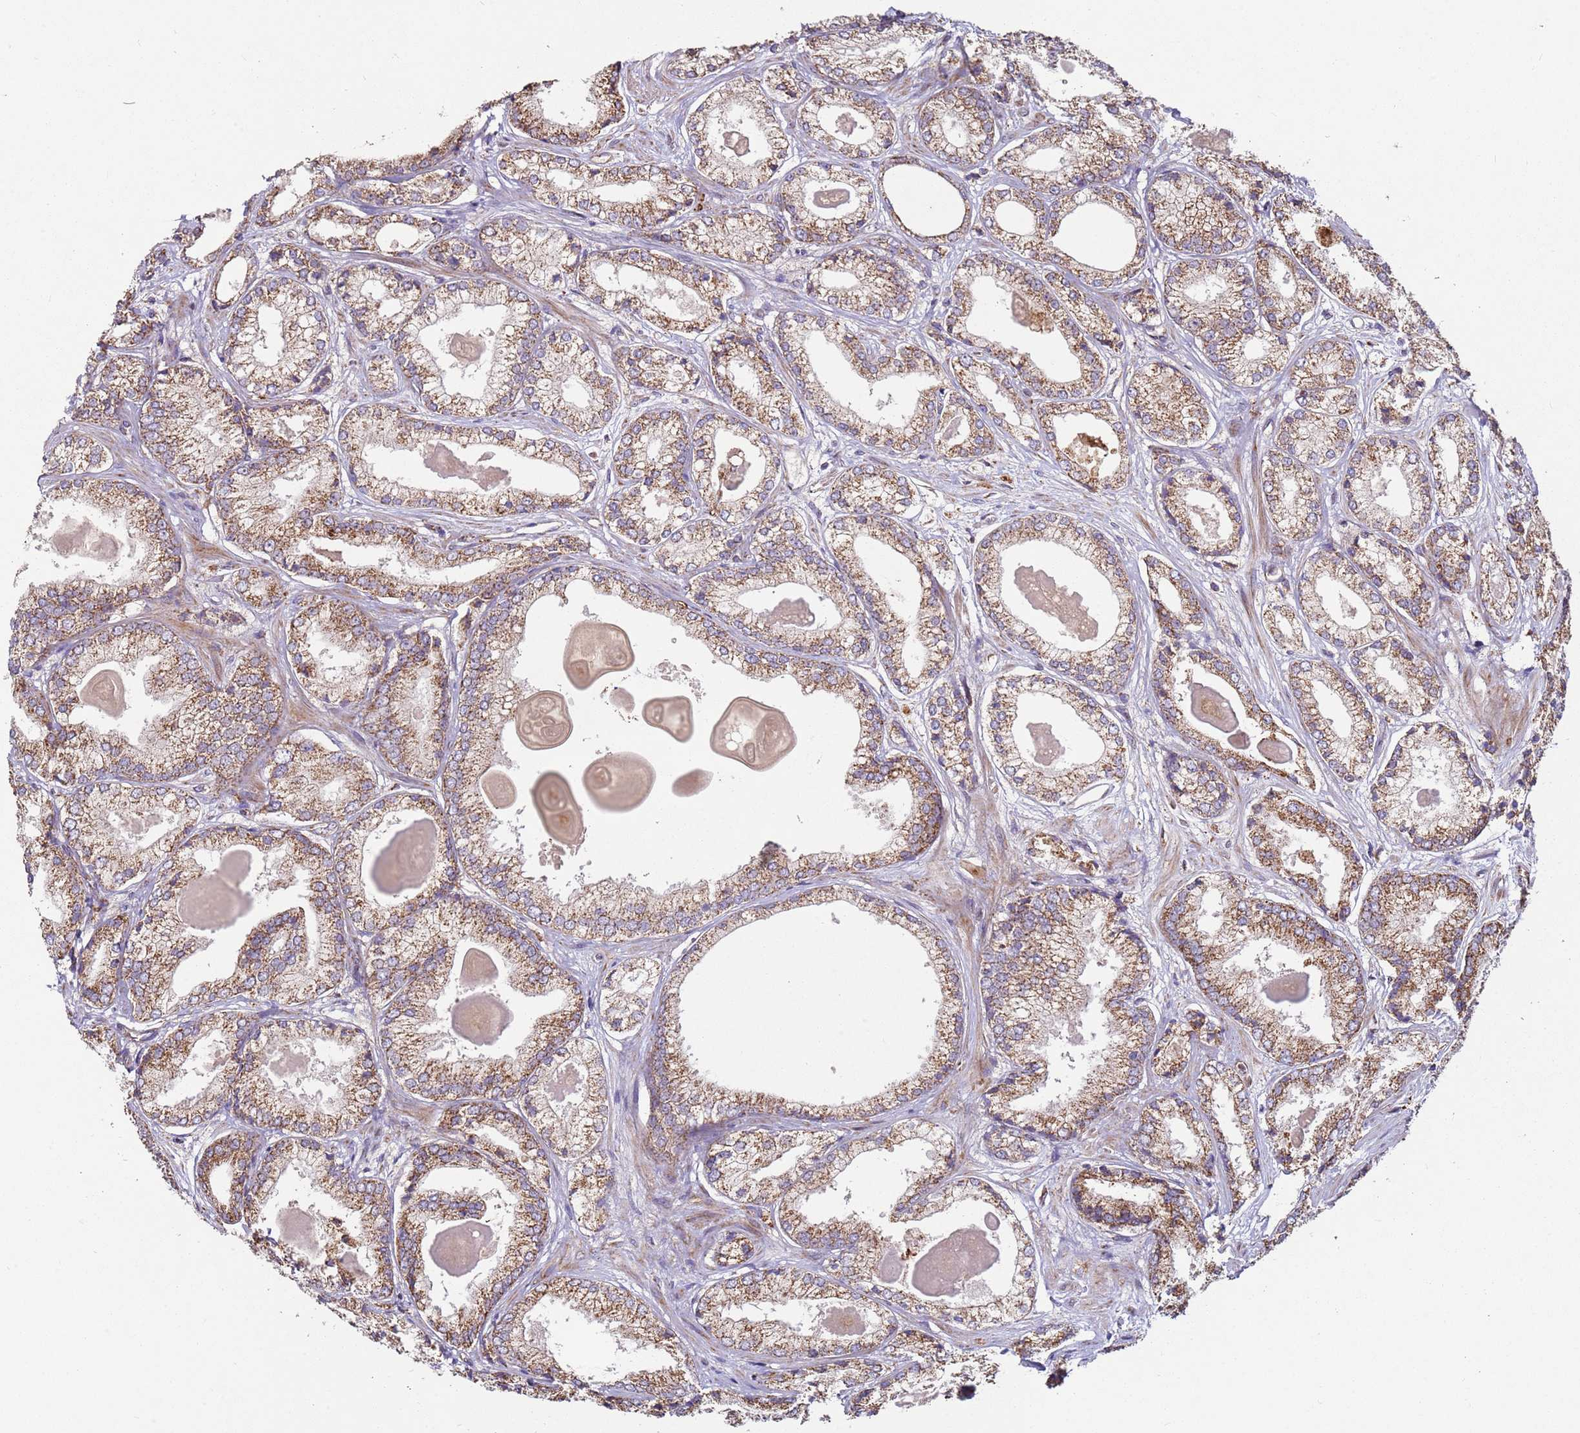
{"staining": {"intensity": "moderate", "quantity": ">75%", "location": "cytoplasmic/membranous"}, "tissue": "prostate cancer", "cell_type": "Tumor cells", "image_type": "cancer", "snomed": [{"axis": "morphology", "description": "Adenocarcinoma, Low grade"}, {"axis": "topography", "description": "Prostate"}], "caption": "Prostate adenocarcinoma (low-grade) stained for a protein (brown) exhibits moderate cytoplasmic/membranous positive expression in about >75% of tumor cells.", "gene": "FBXO33", "patient": {"sex": "male", "age": 68}}